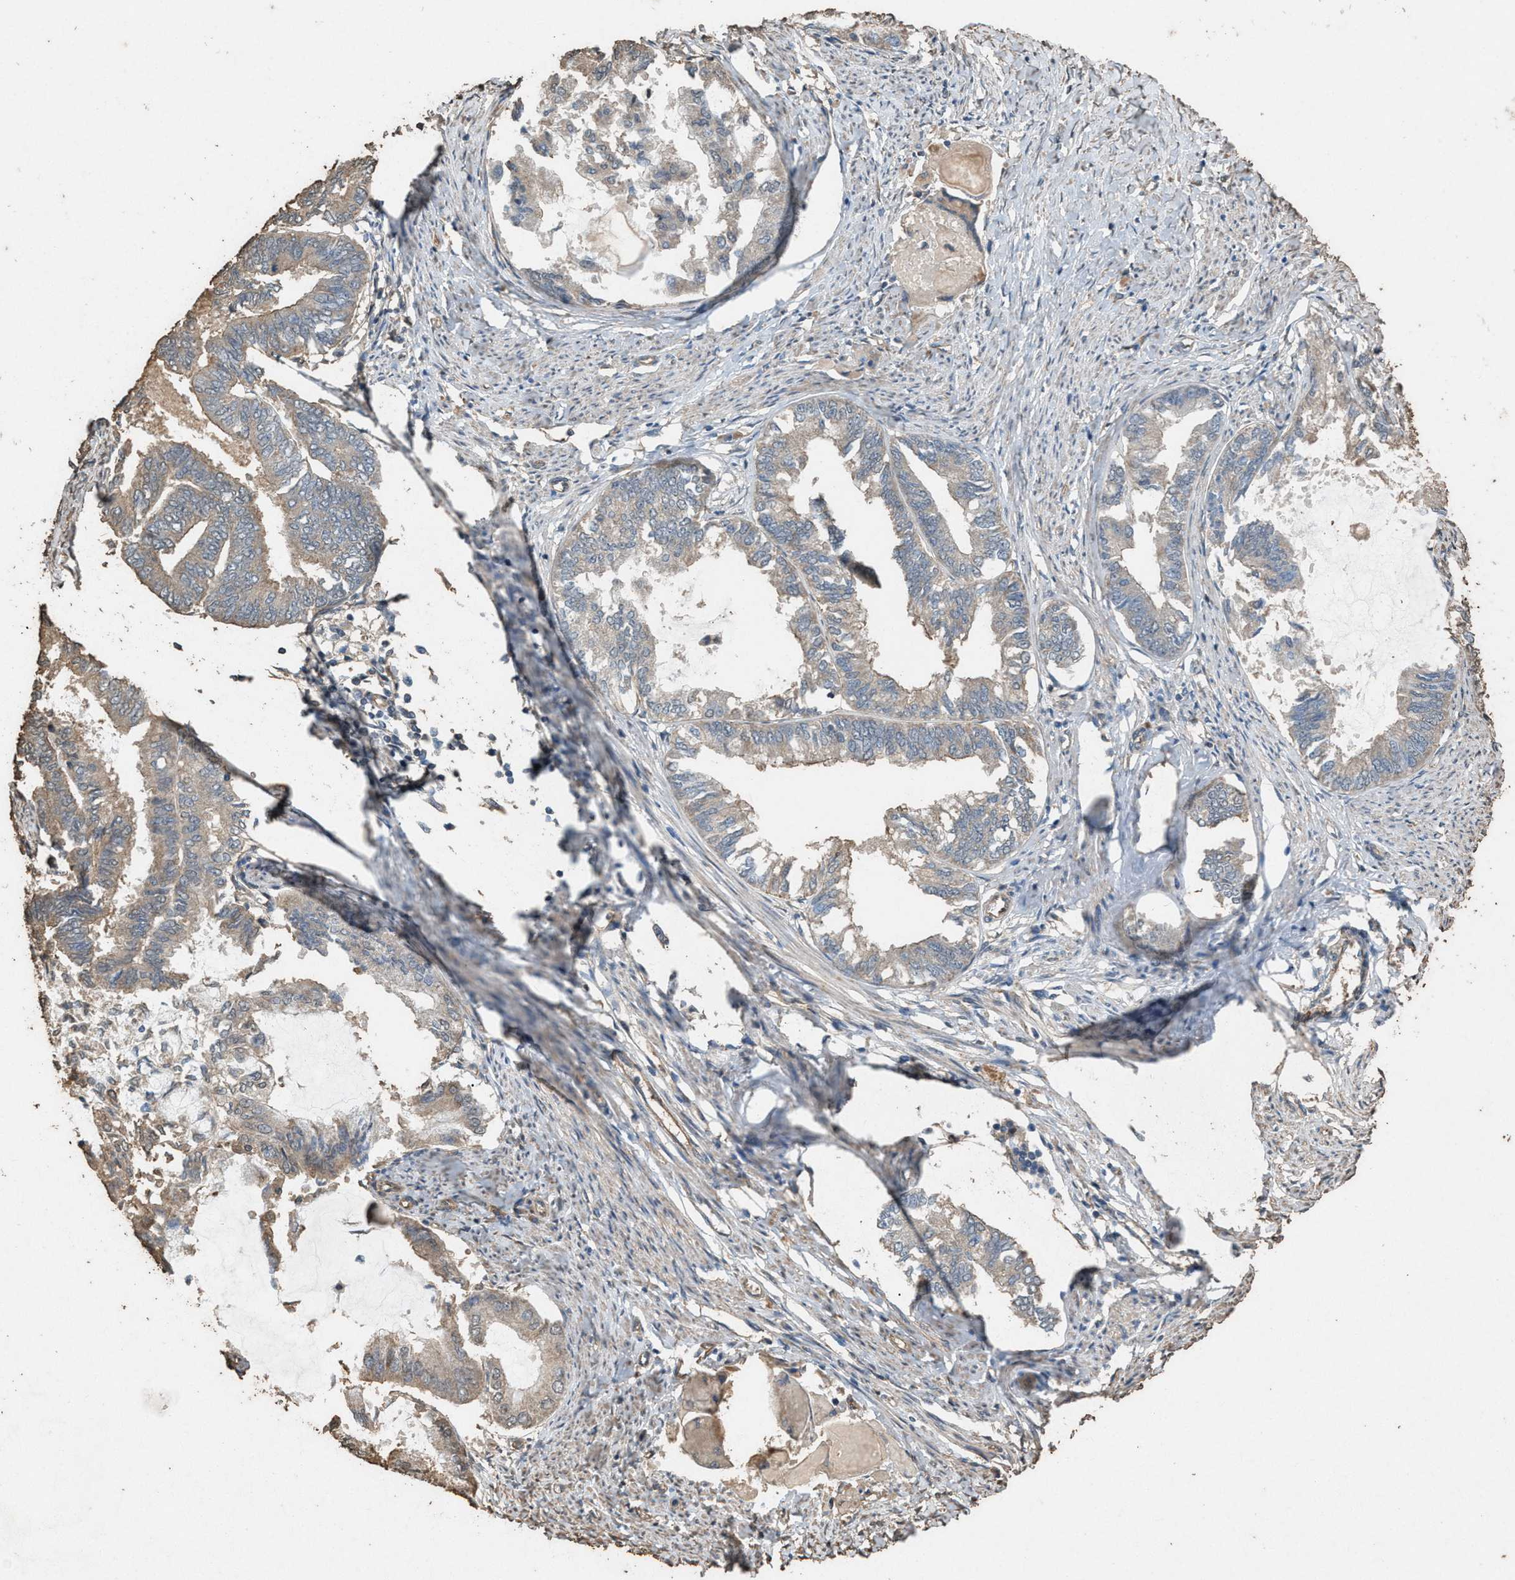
{"staining": {"intensity": "weak", "quantity": "<25%", "location": "cytoplasmic/membranous"}, "tissue": "endometrial cancer", "cell_type": "Tumor cells", "image_type": "cancer", "snomed": [{"axis": "morphology", "description": "Adenocarcinoma, NOS"}, {"axis": "topography", "description": "Endometrium"}], "caption": "Tumor cells show no significant expression in endometrial cancer (adenocarcinoma).", "gene": "DCAF7", "patient": {"sex": "female", "age": 86}}